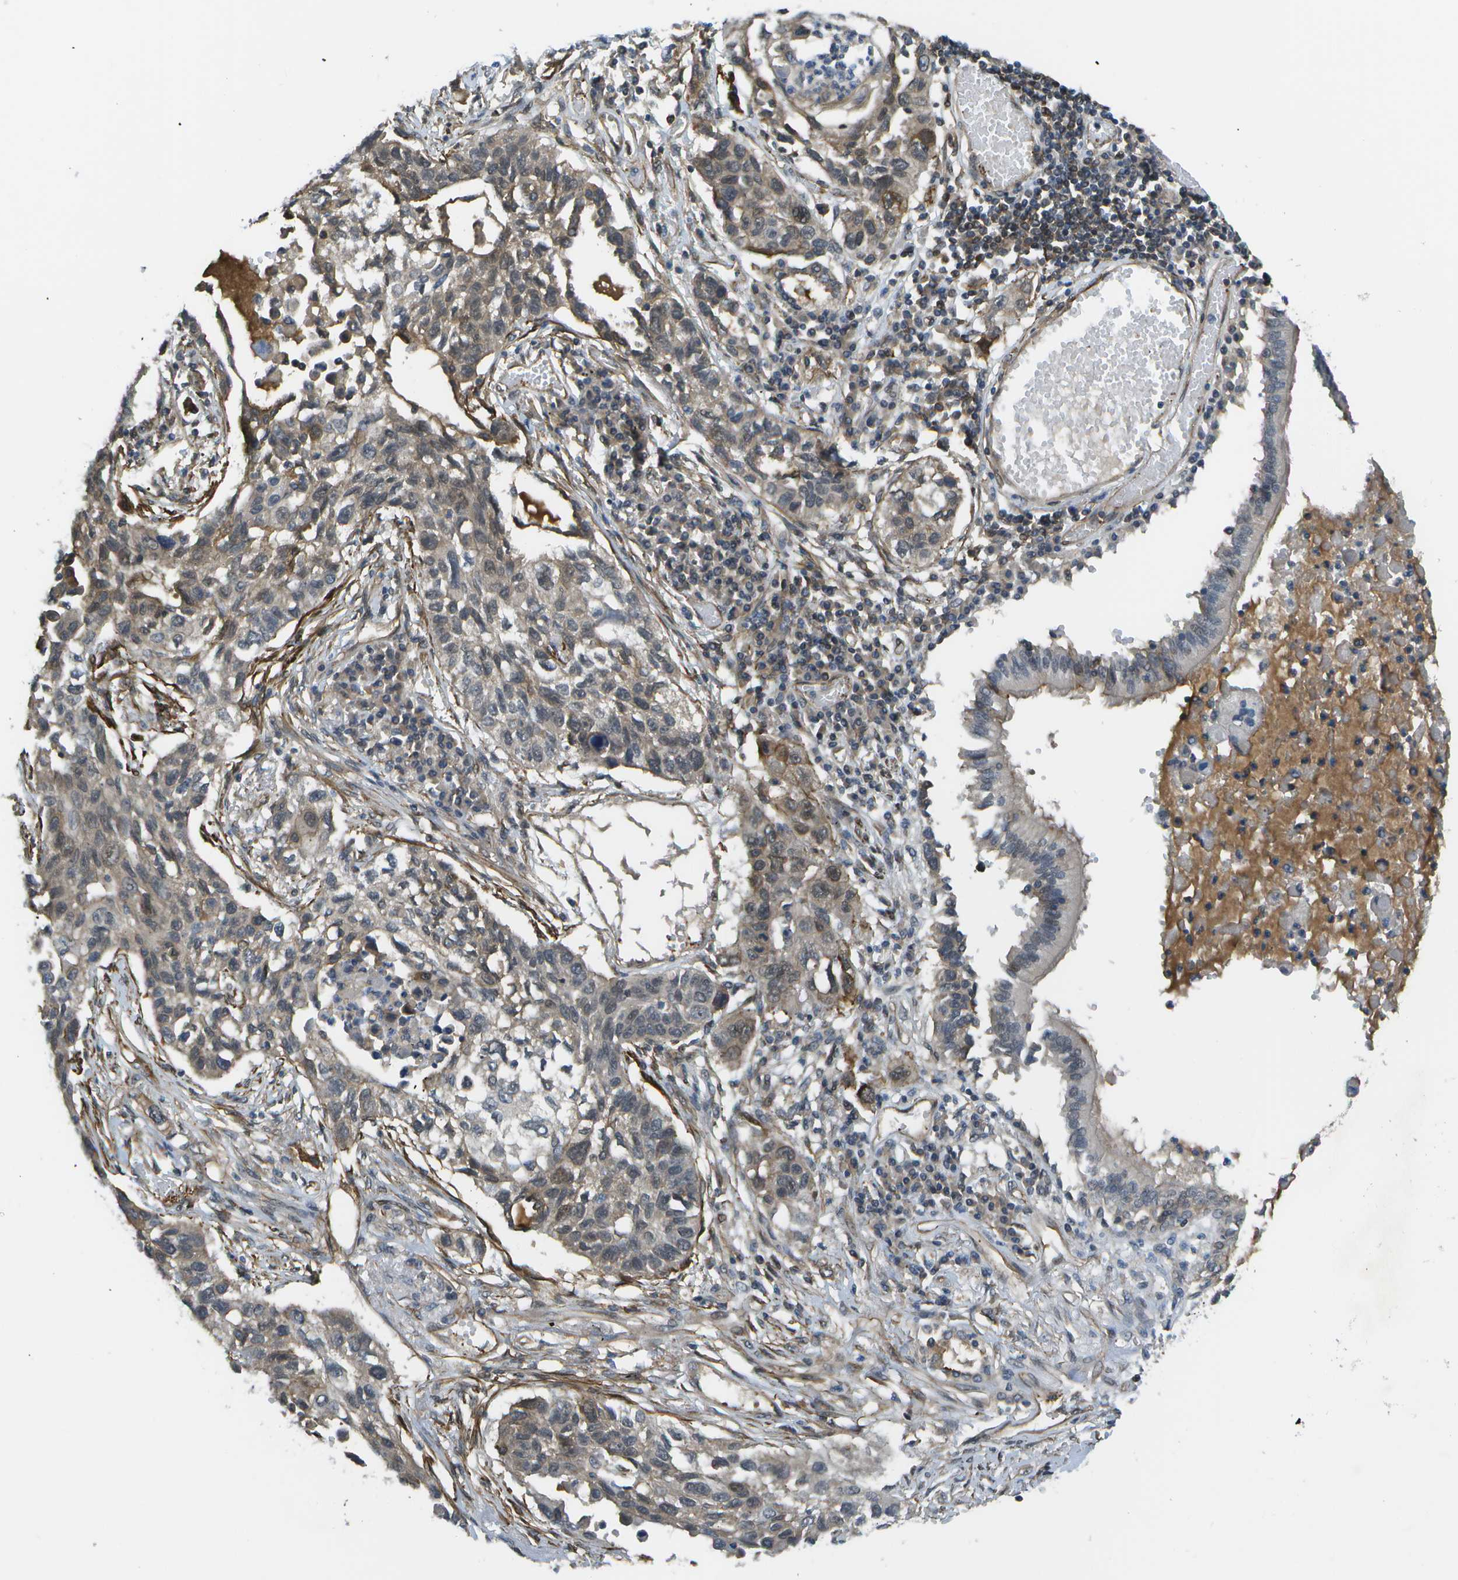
{"staining": {"intensity": "weak", "quantity": ">75%", "location": "cytoplasmic/membranous"}, "tissue": "lung cancer", "cell_type": "Tumor cells", "image_type": "cancer", "snomed": [{"axis": "morphology", "description": "Squamous cell carcinoma, NOS"}, {"axis": "topography", "description": "Lung"}], "caption": "DAB immunohistochemical staining of human squamous cell carcinoma (lung) displays weak cytoplasmic/membranous protein expression in approximately >75% of tumor cells. The staining was performed using DAB (3,3'-diaminobenzidine) to visualize the protein expression in brown, while the nuclei were stained in blue with hematoxylin (Magnification: 20x).", "gene": "KIAA0040", "patient": {"sex": "male", "age": 71}}